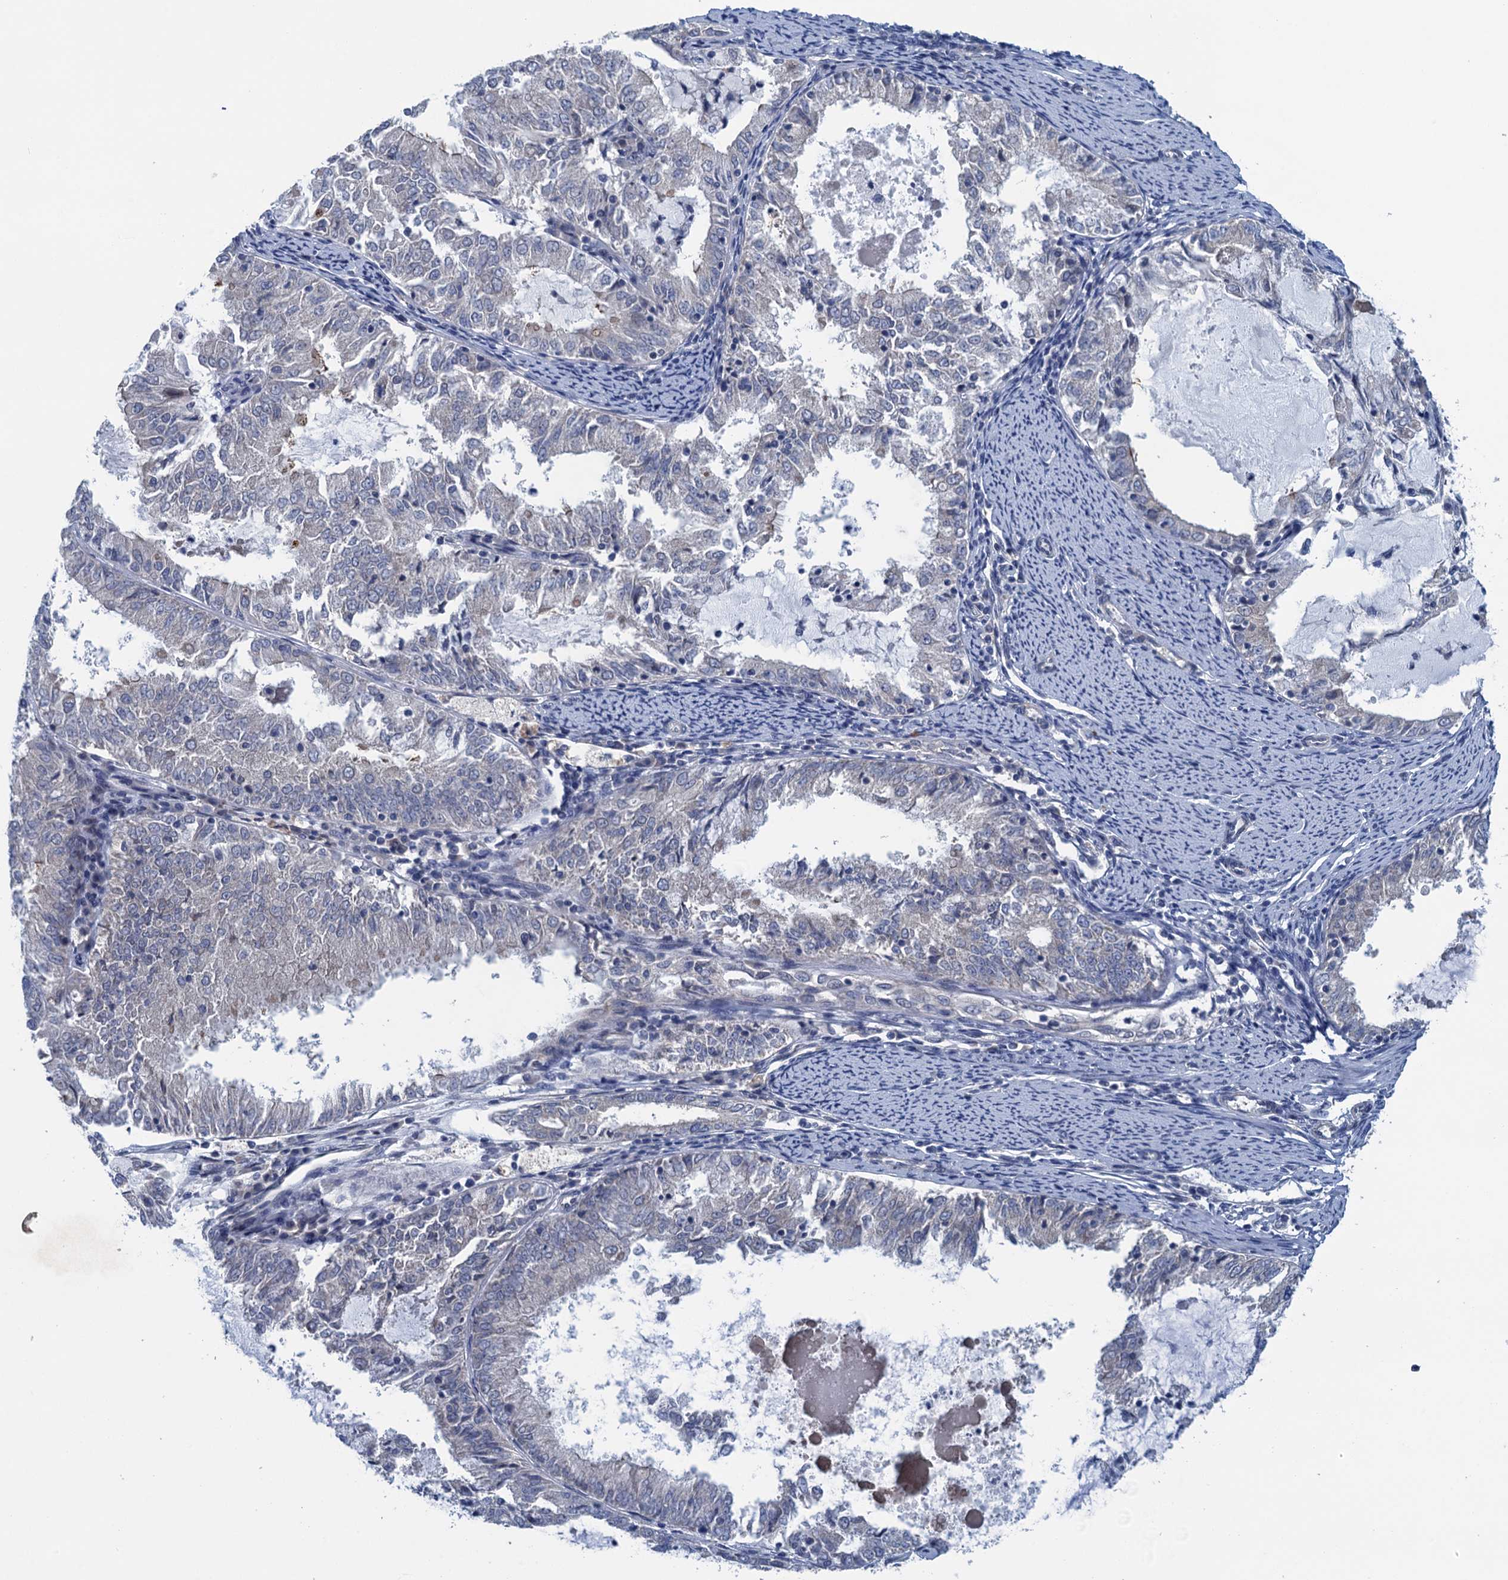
{"staining": {"intensity": "negative", "quantity": "none", "location": "none"}, "tissue": "endometrial cancer", "cell_type": "Tumor cells", "image_type": "cancer", "snomed": [{"axis": "morphology", "description": "Adenocarcinoma, NOS"}, {"axis": "topography", "description": "Endometrium"}], "caption": "This is an IHC micrograph of human endometrial cancer (adenocarcinoma). There is no expression in tumor cells.", "gene": "CTU2", "patient": {"sex": "female", "age": 57}}